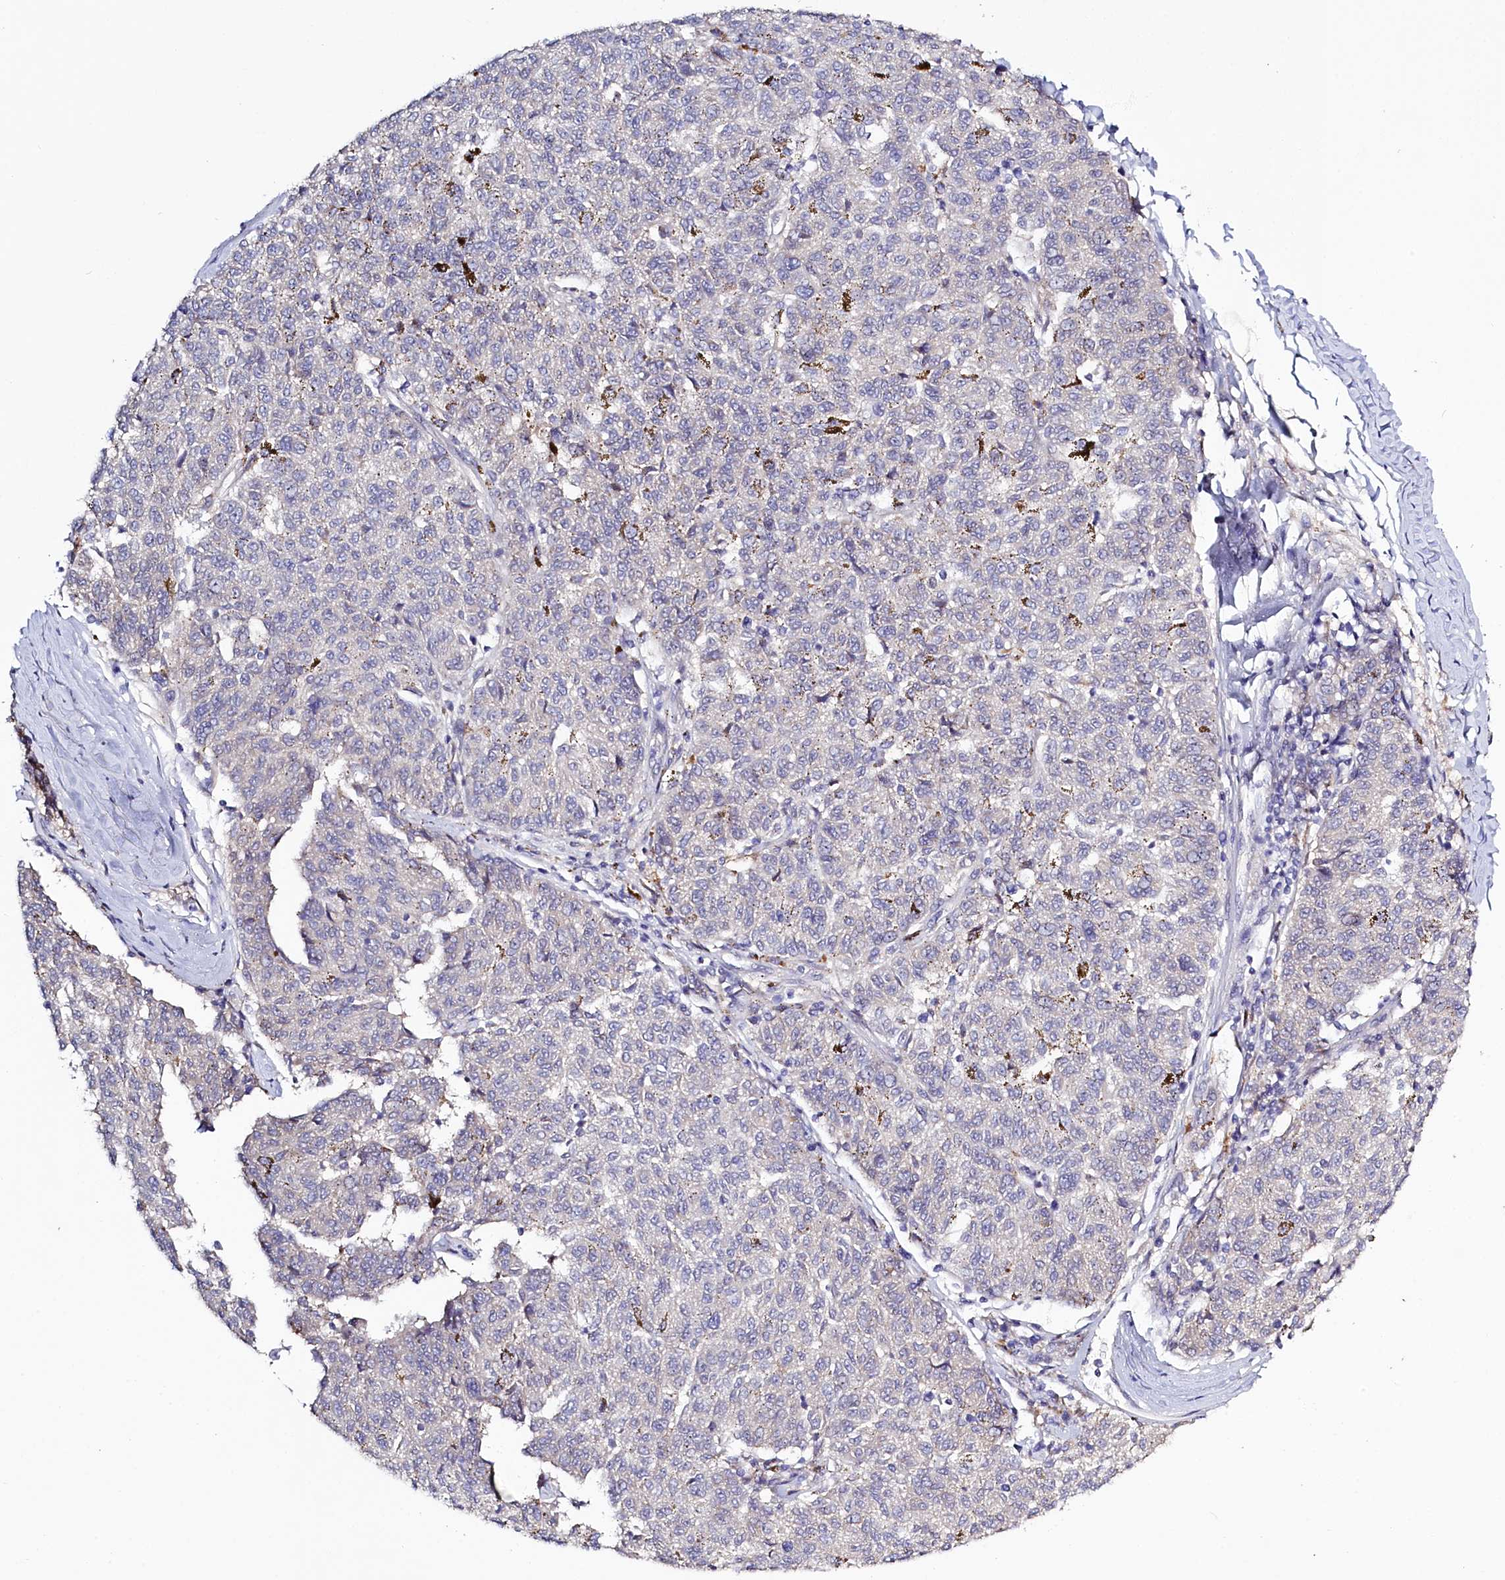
{"staining": {"intensity": "negative", "quantity": "none", "location": "none"}, "tissue": "melanoma", "cell_type": "Tumor cells", "image_type": "cancer", "snomed": [{"axis": "morphology", "description": "Malignant melanoma, NOS"}, {"axis": "topography", "description": "Skin"}], "caption": "This is a histopathology image of IHC staining of melanoma, which shows no staining in tumor cells. (Brightfield microscopy of DAB (3,3'-diaminobenzidine) immunohistochemistry at high magnification).", "gene": "PDE6D", "patient": {"sex": "female", "age": 72}}